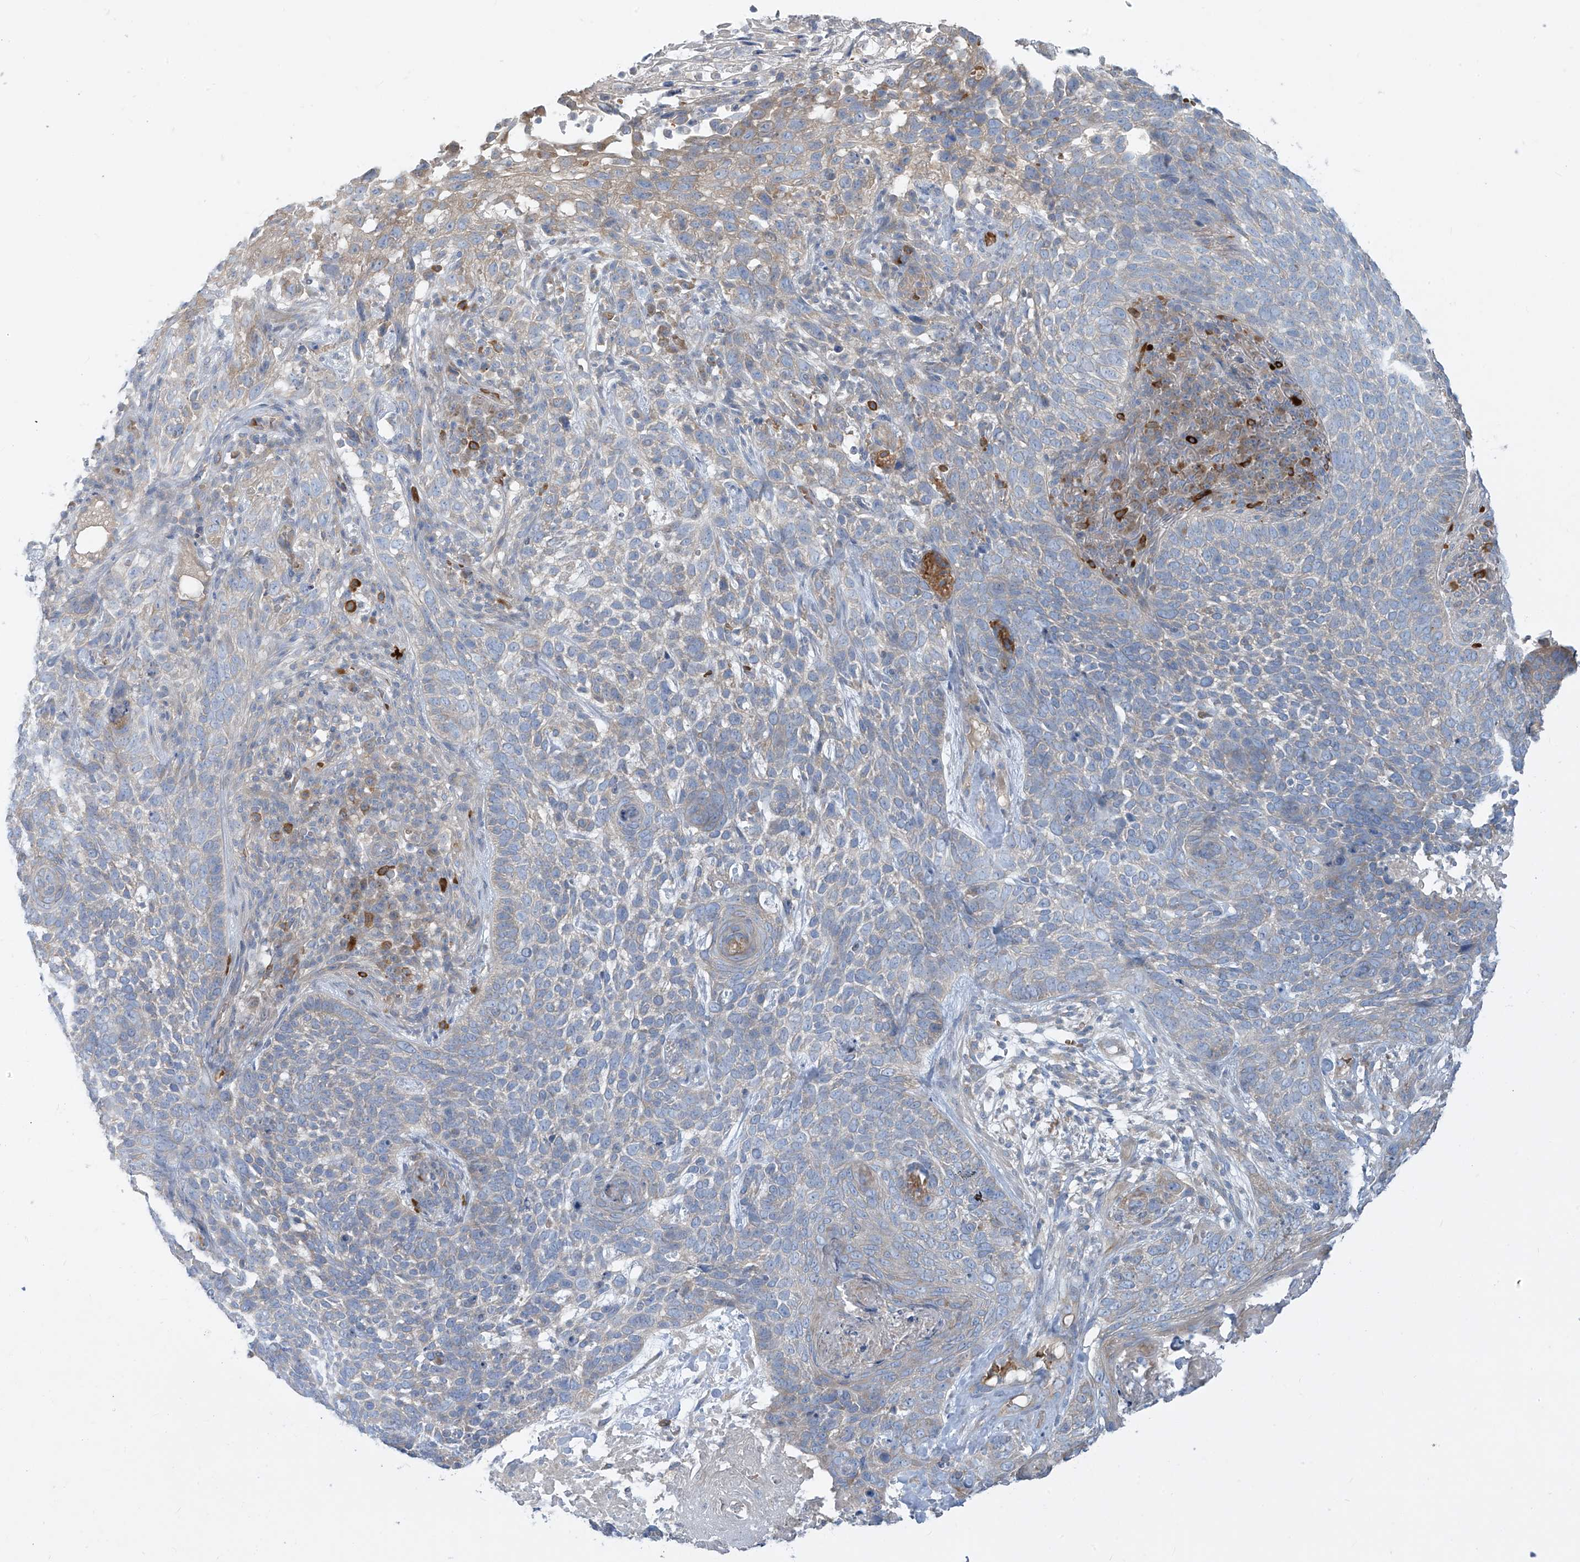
{"staining": {"intensity": "weak", "quantity": "<25%", "location": "cytoplasmic/membranous"}, "tissue": "skin cancer", "cell_type": "Tumor cells", "image_type": "cancer", "snomed": [{"axis": "morphology", "description": "Basal cell carcinoma"}, {"axis": "topography", "description": "Skin"}], "caption": "Human skin basal cell carcinoma stained for a protein using immunohistochemistry demonstrates no staining in tumor cells.", "gene": "DGKQ", "patient": {"sex": "female", "age": 64}}